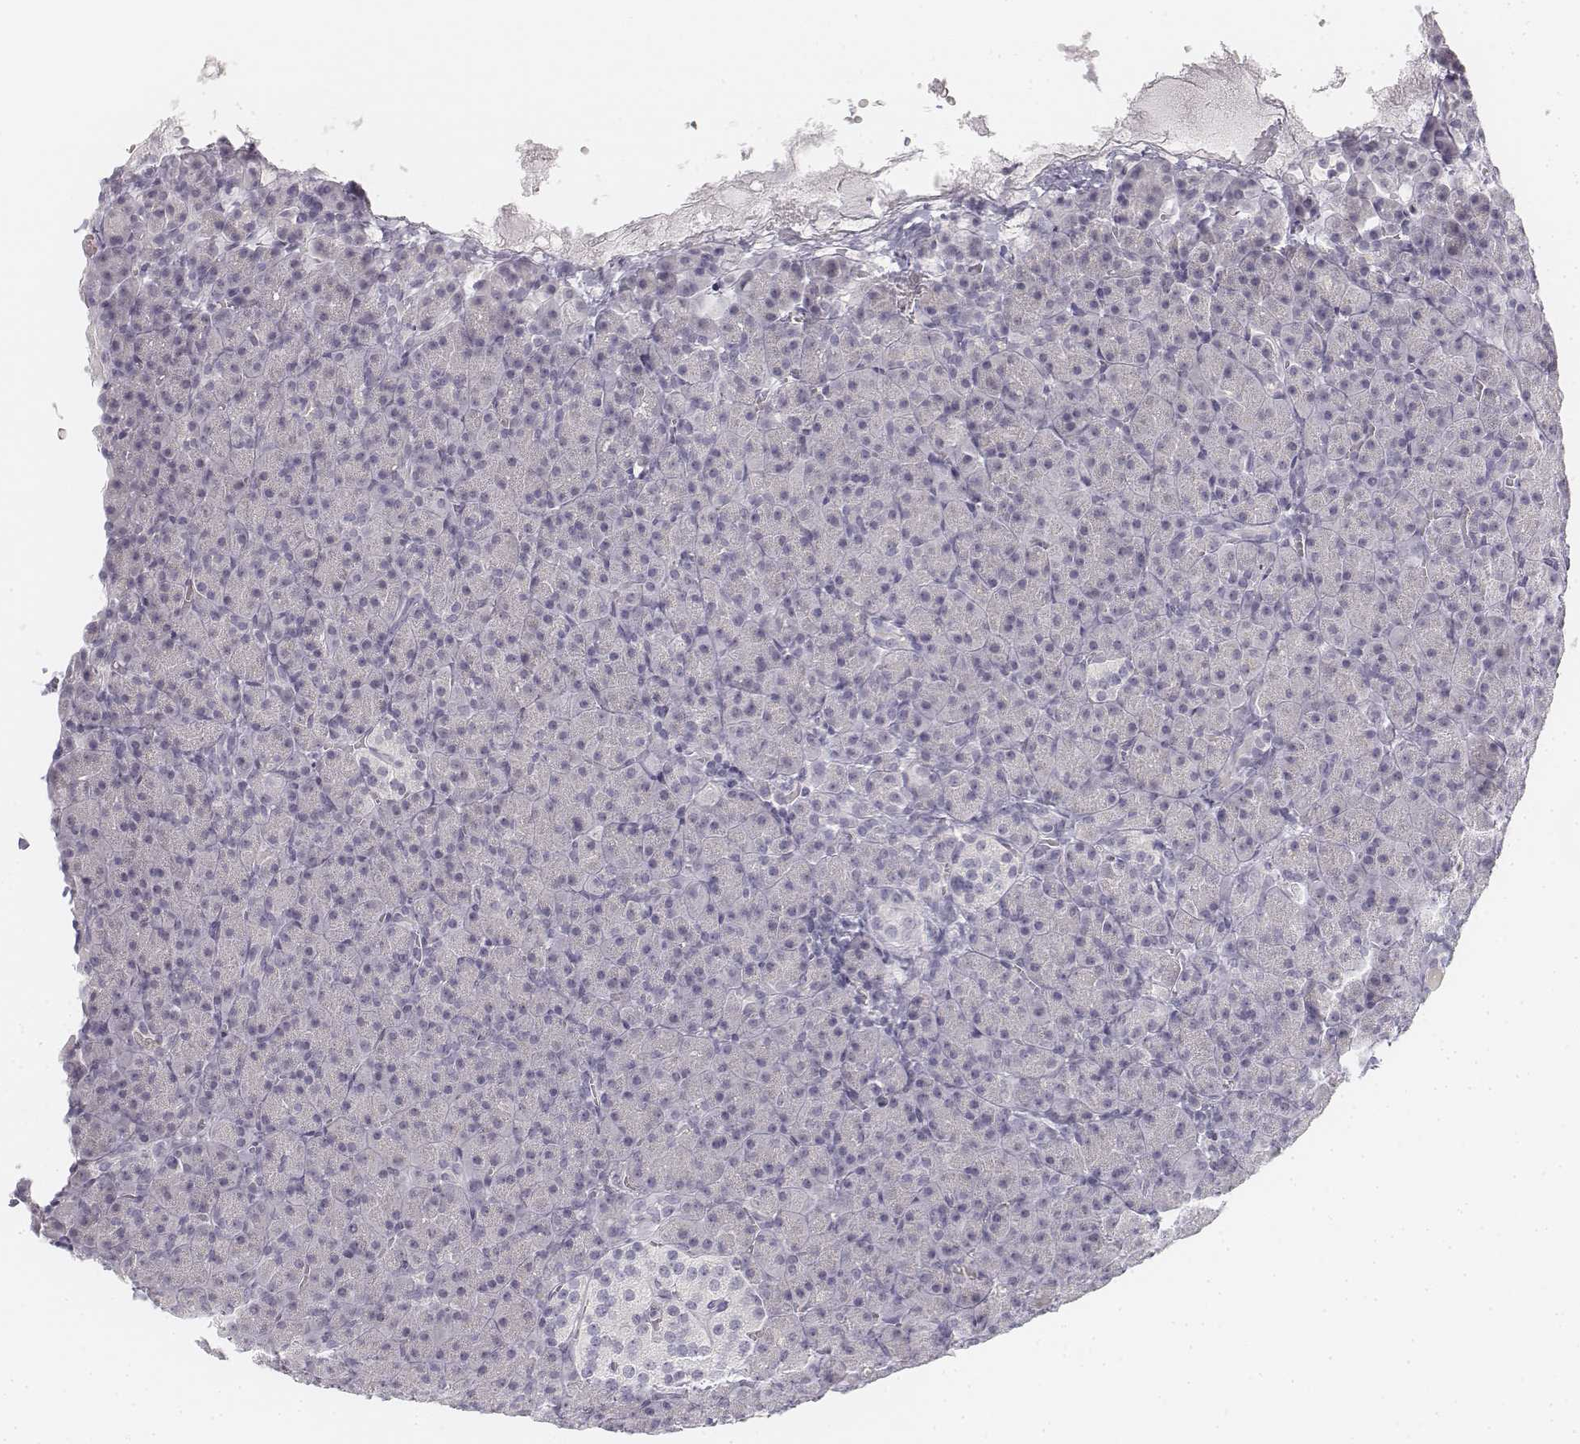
{"staining": {"intensity": "negative", "quantity": "none", "location": "none"}, "tissue": "pancreas", "cell_type": "Exocrine glandular cells", "image_type": "normal", "snomed": [{"axis": "morphology", "description": "Normal tissue, NOS"}, {"axis": "topography", "description": "Pancreas"}], "caption": "The micrograph displays no staining of exocrine glandular cells in unremarkable pancreas.", "gene": "KRT25", "patient": {"sex": "female", "age": 74}}